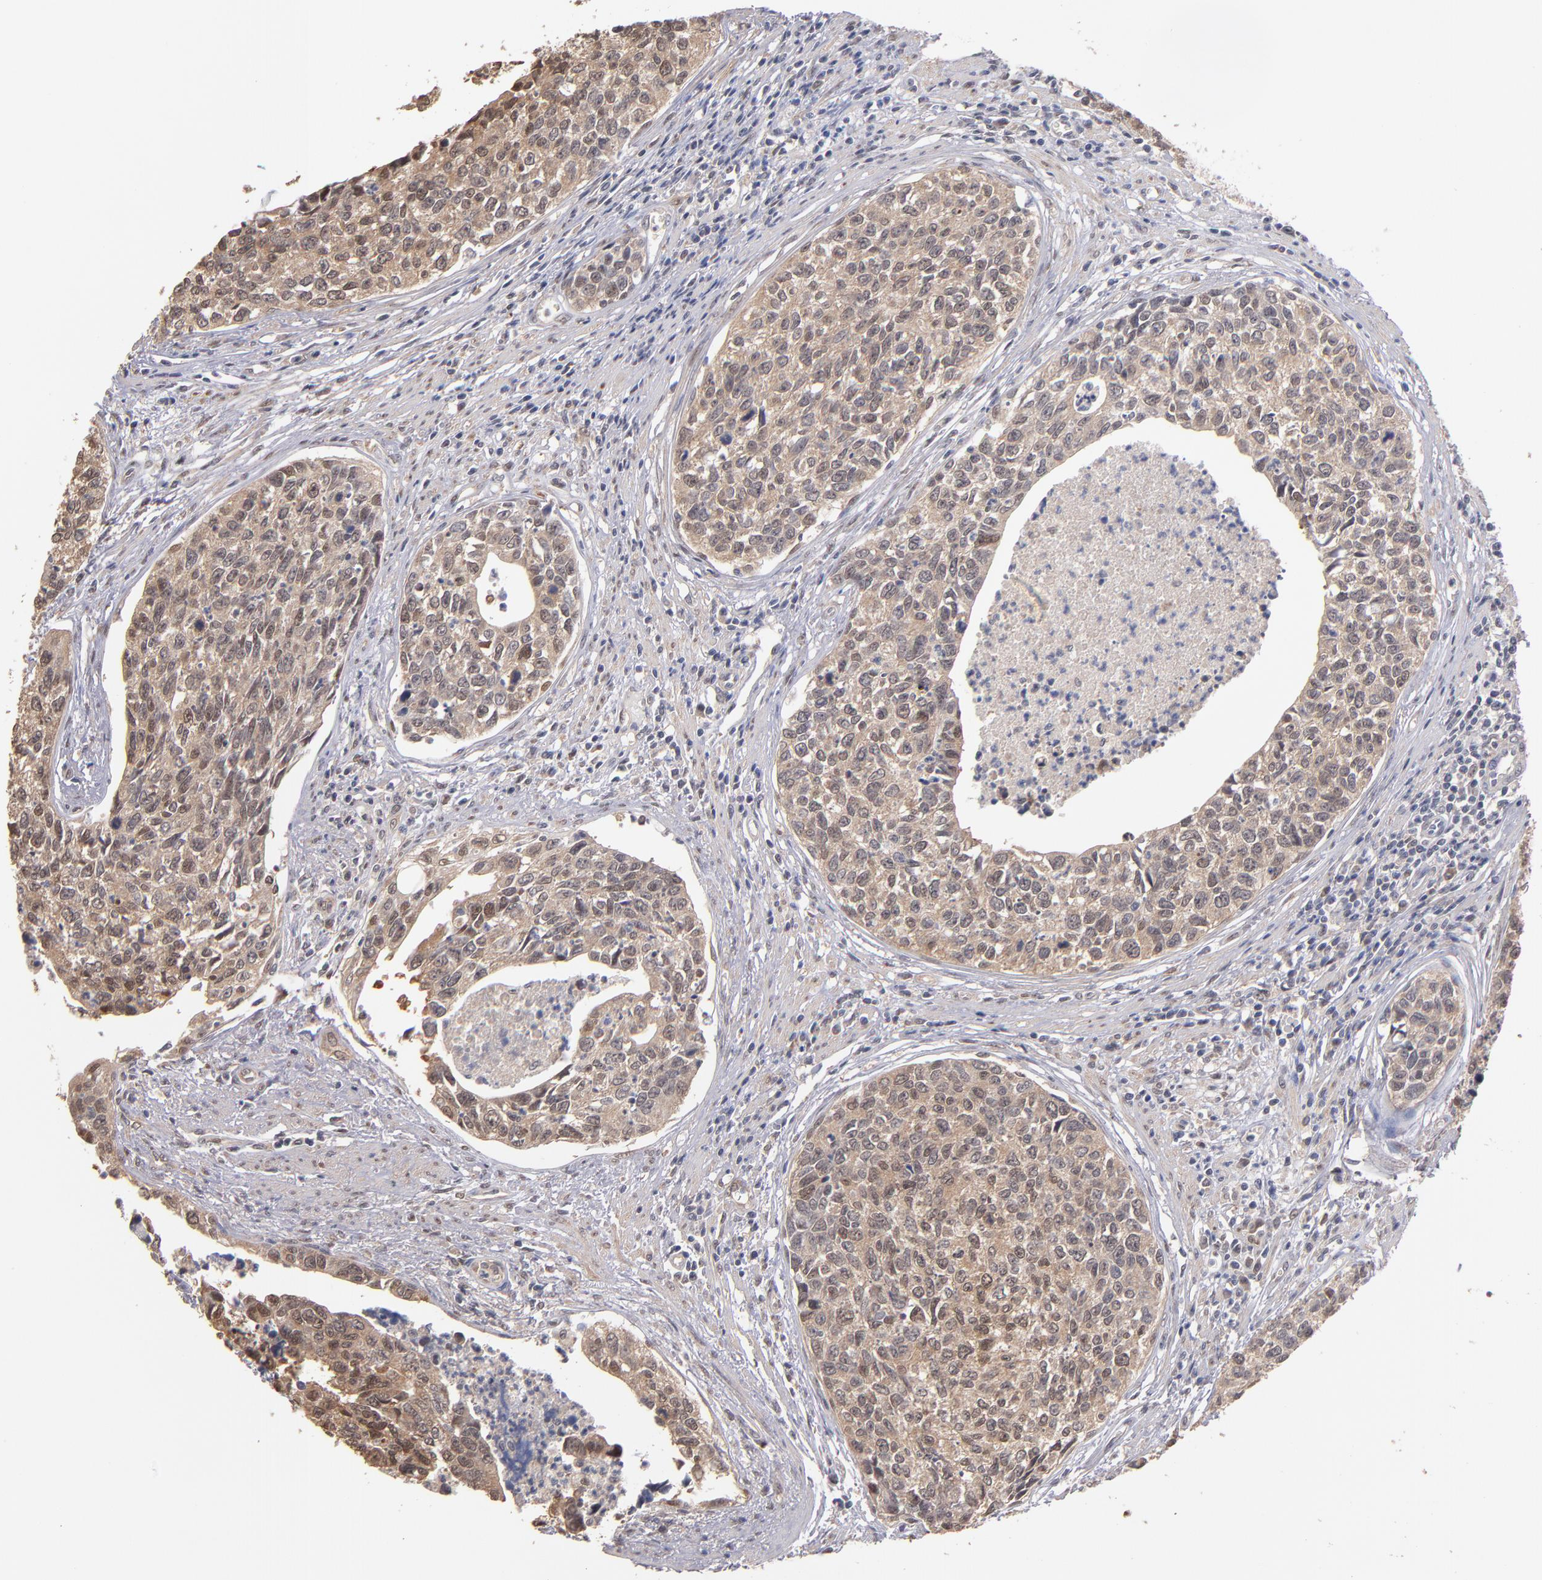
{"staining": {"intensity": "weak", "quantity": ">75%", "location": "cytoplasmic/membranous"}, "tissue": "urothelial cancer", "cell_type": "Tumor cells", "image_type": "cancer", "snomed": [{"axis": "morphology", "description": "Urothelial carcinoma, High grade"}, {"axis": "topography", "description": "Urinary bladder"}], "caption": "Weak cytoplasmic/membranous protein positivity is seen in approximately >75% of tumor cells in urothelial cancer.", "gene": "PSMD10", "patient": {"sex": "male", "age": 81}}